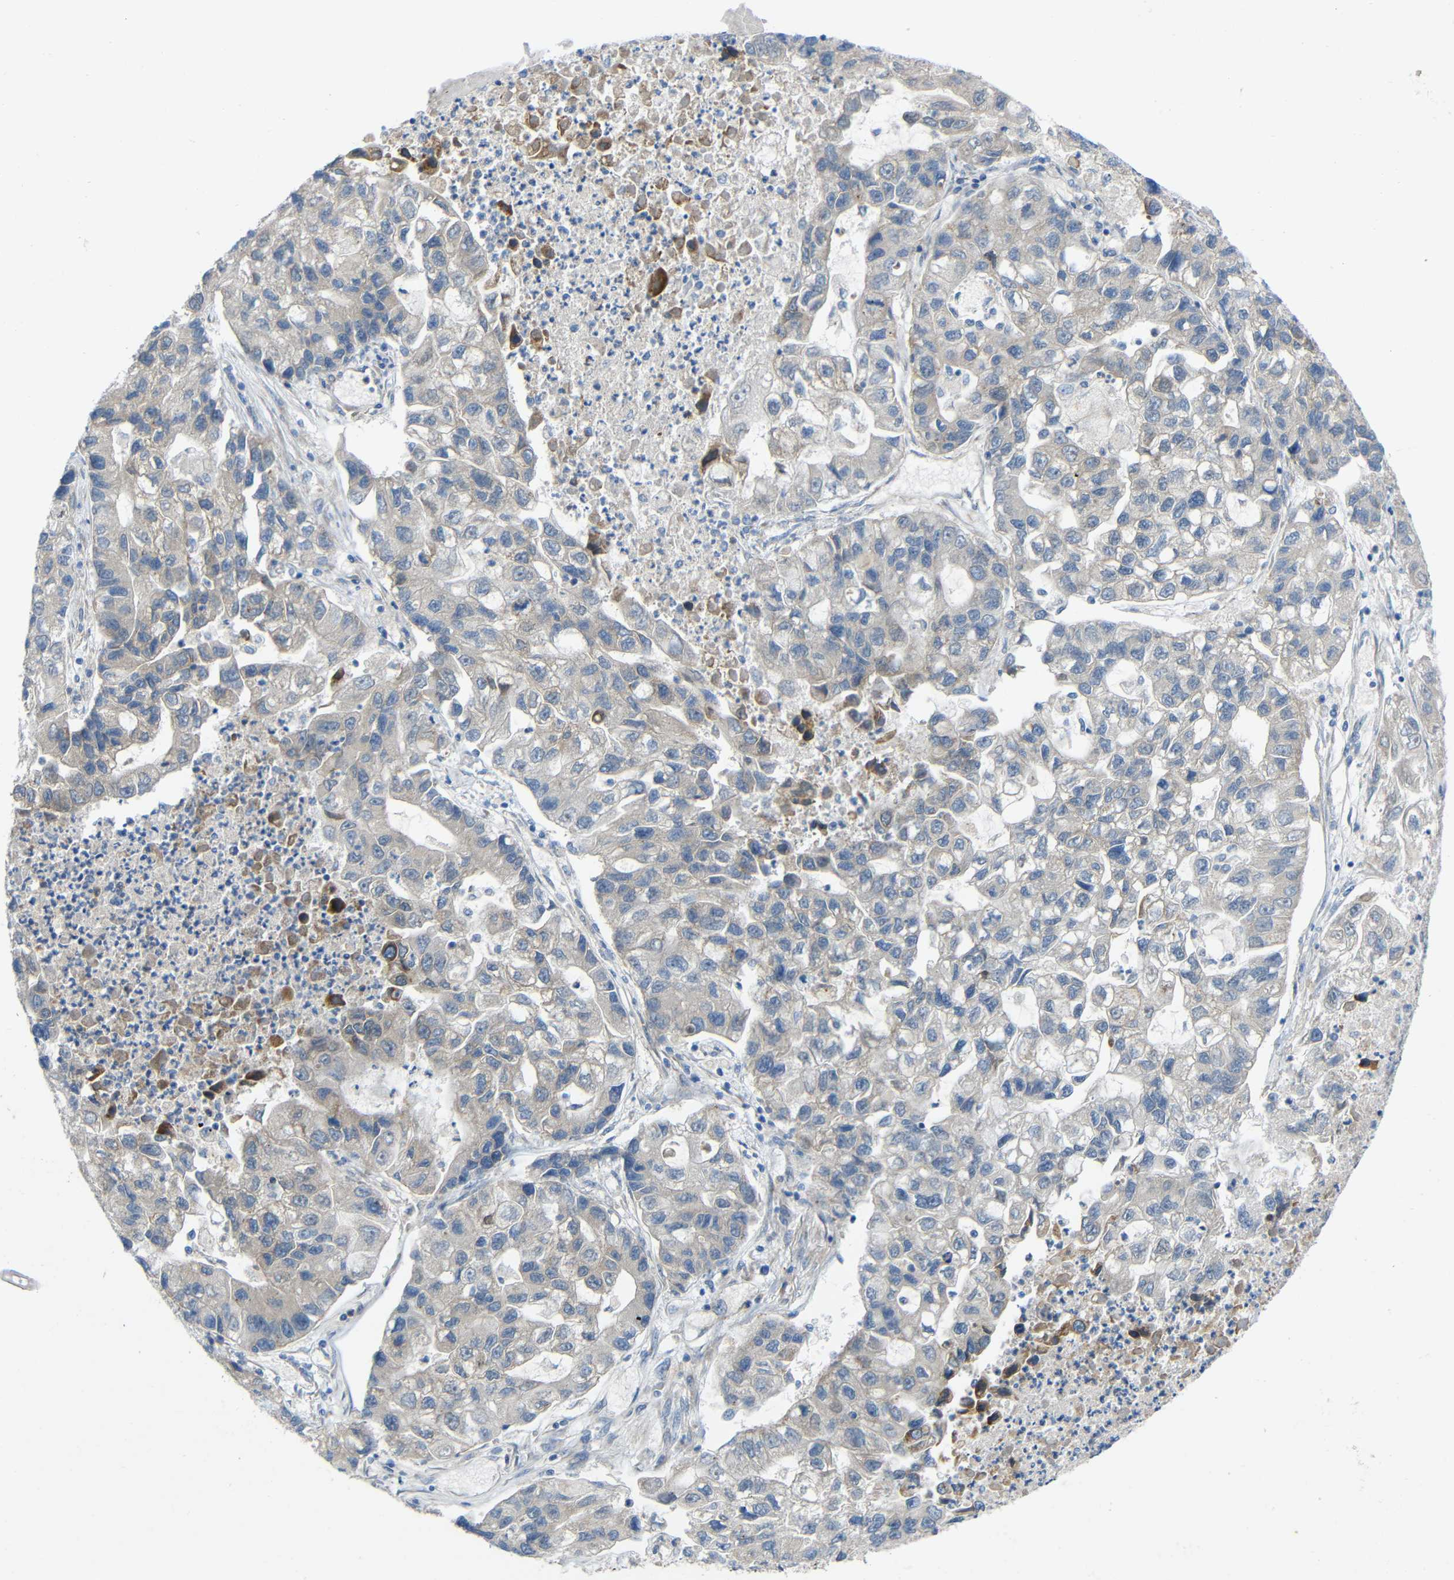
{"staining": {"intensity": "weak", "quantity": "25%-75%", "location": "cytoplasmic/membranous"}, "tissue": "lung cancer", "cell_type": "Tumor cells", "image_type": "cancer", "snomed": [{"axis": "morphology", "description": "Adenocarcinoma, NOS"}, {"axis": "topography", "description": "Lung"}], "caption": "About 25%-75% of tumor cells in human lung adenocarcinoma display weak cytoplasmic/membranous protein staining as visualized by brown immunohistochemical staining.", "gene": "TMEM25", "patient": {"sex": "female", "age": 51}}